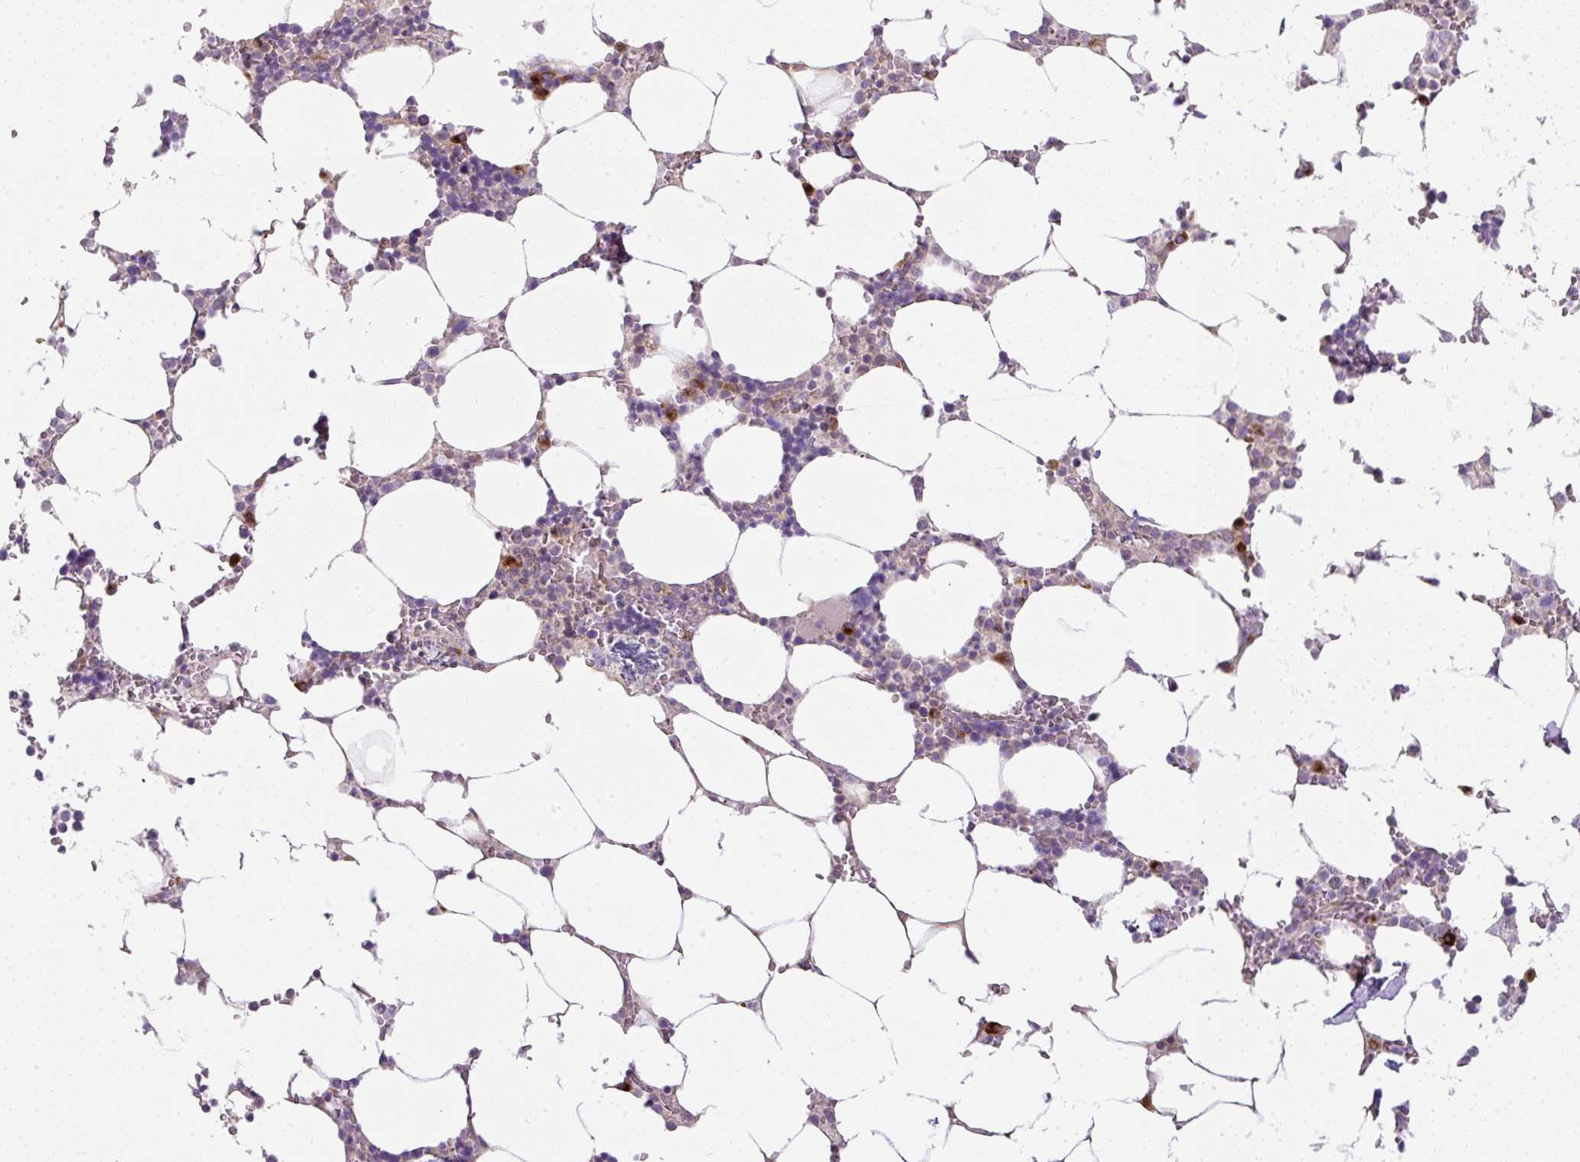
{"staining": {"intensity": "strong", "quantity": "<25%", "location": "cytoplasmic/membranous"}, "tissue": "bone marrow", "cell_type": "Hematopoietic cells", "image_type": "normal", "snomed": [{"axis": "morphology", "description": "Normal tissue, NOS"}, {"axis": "topography", "description": "Bone marrow"}], "caption": "IHC histopathology image of unremarkable human bone marrow stained for a protein (brown), which shows medium levels of strong cytoplasmic/membranous staining in about <25% of hematopoietic cells.", "gene": "MLX", "patient": {"sex": "male", "age": 64}}